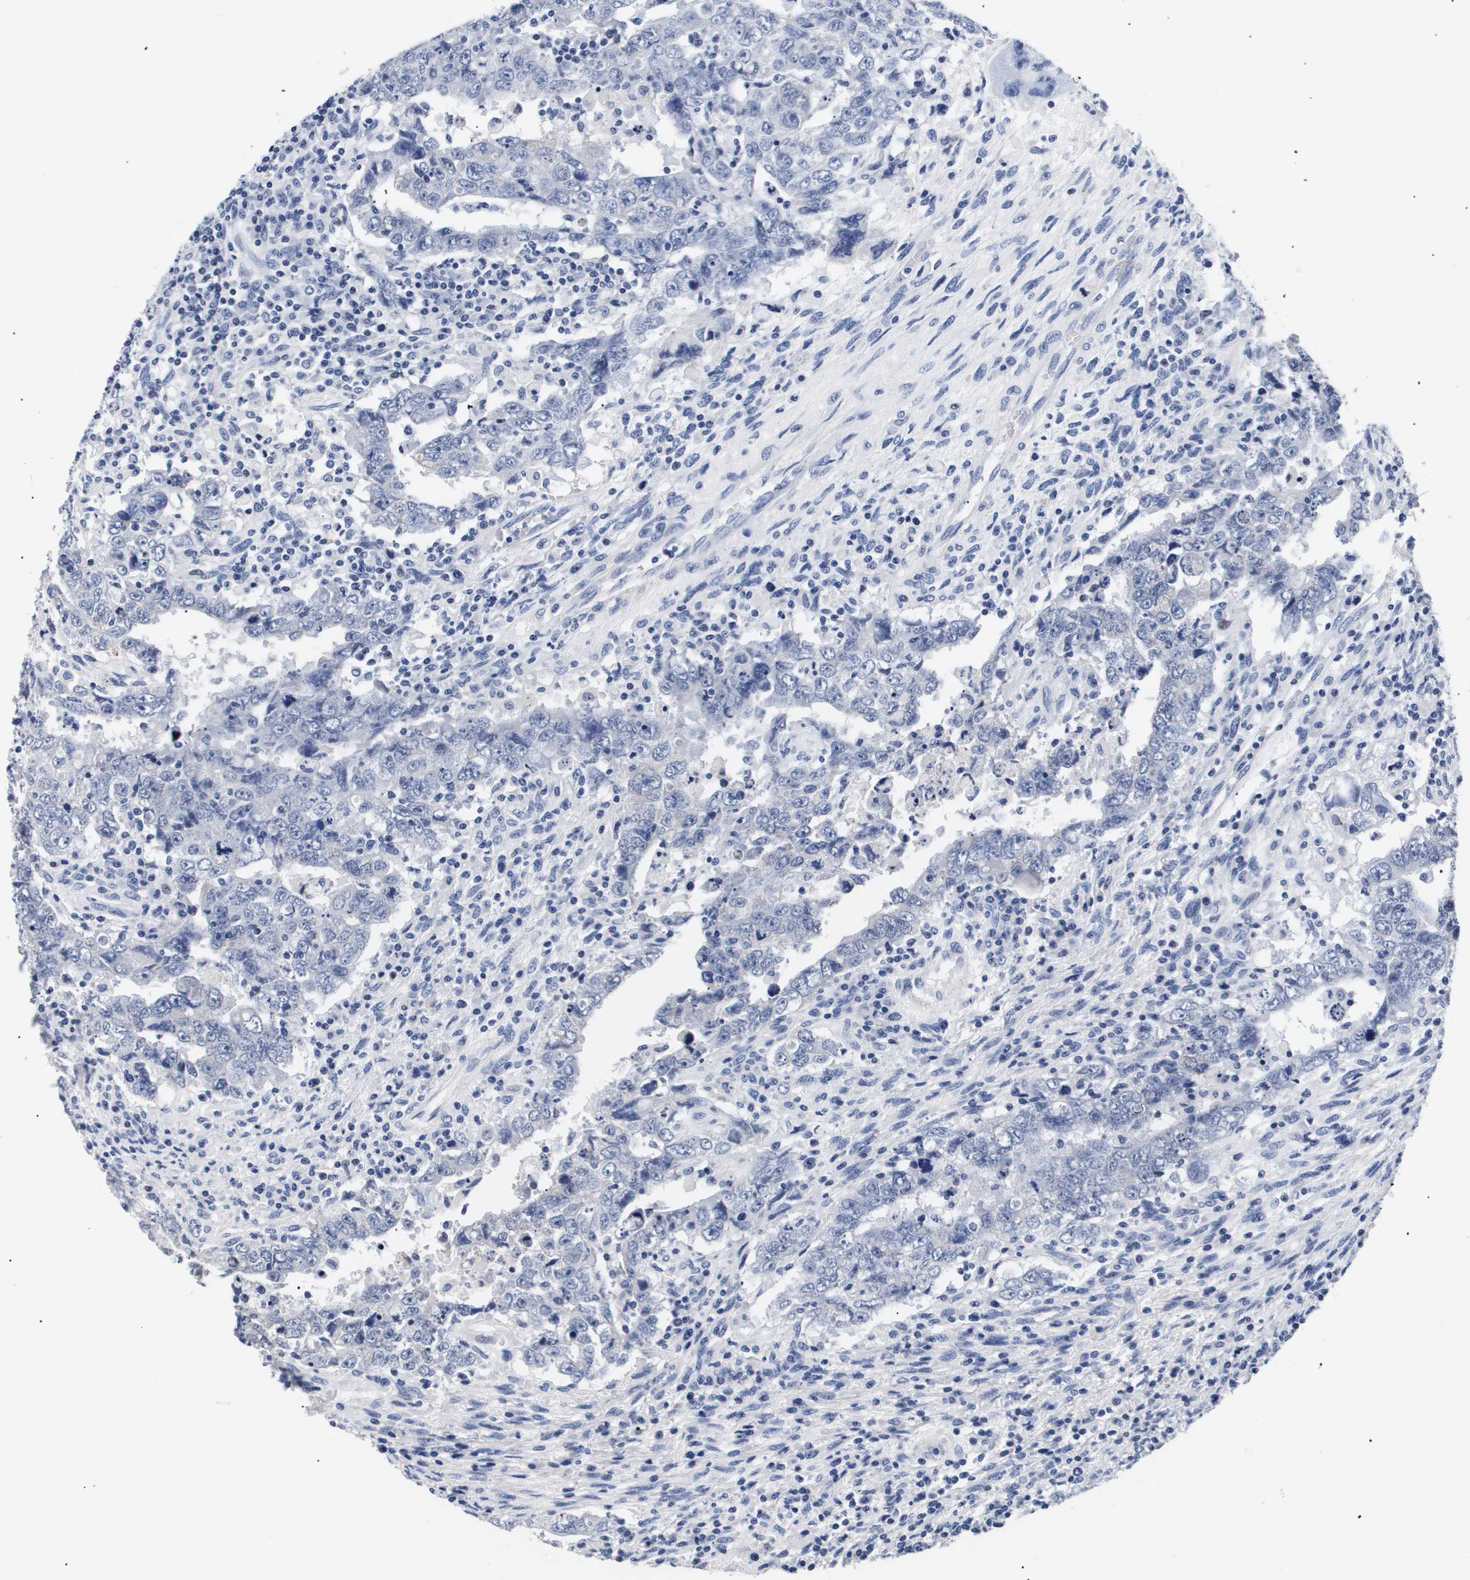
{"staining": {"intensity": "negative", "quantity": "none", "location": "none"}, "tissue": "testis cancer", "cell_type": "Tumor cells", "image_type": "cancer", "snomed": [{"axis": "morphology", "description": "Carcinoma, Embryonal, NOS"}, {"axis": "topography", "description": "Testis"}], "caption": "Testis embryonal carcinoma stained for a protein using IHC shows no expression tumor cells.", "gene": "ATP6V0A4", "patient": {"sex": "male", "age": 26}}